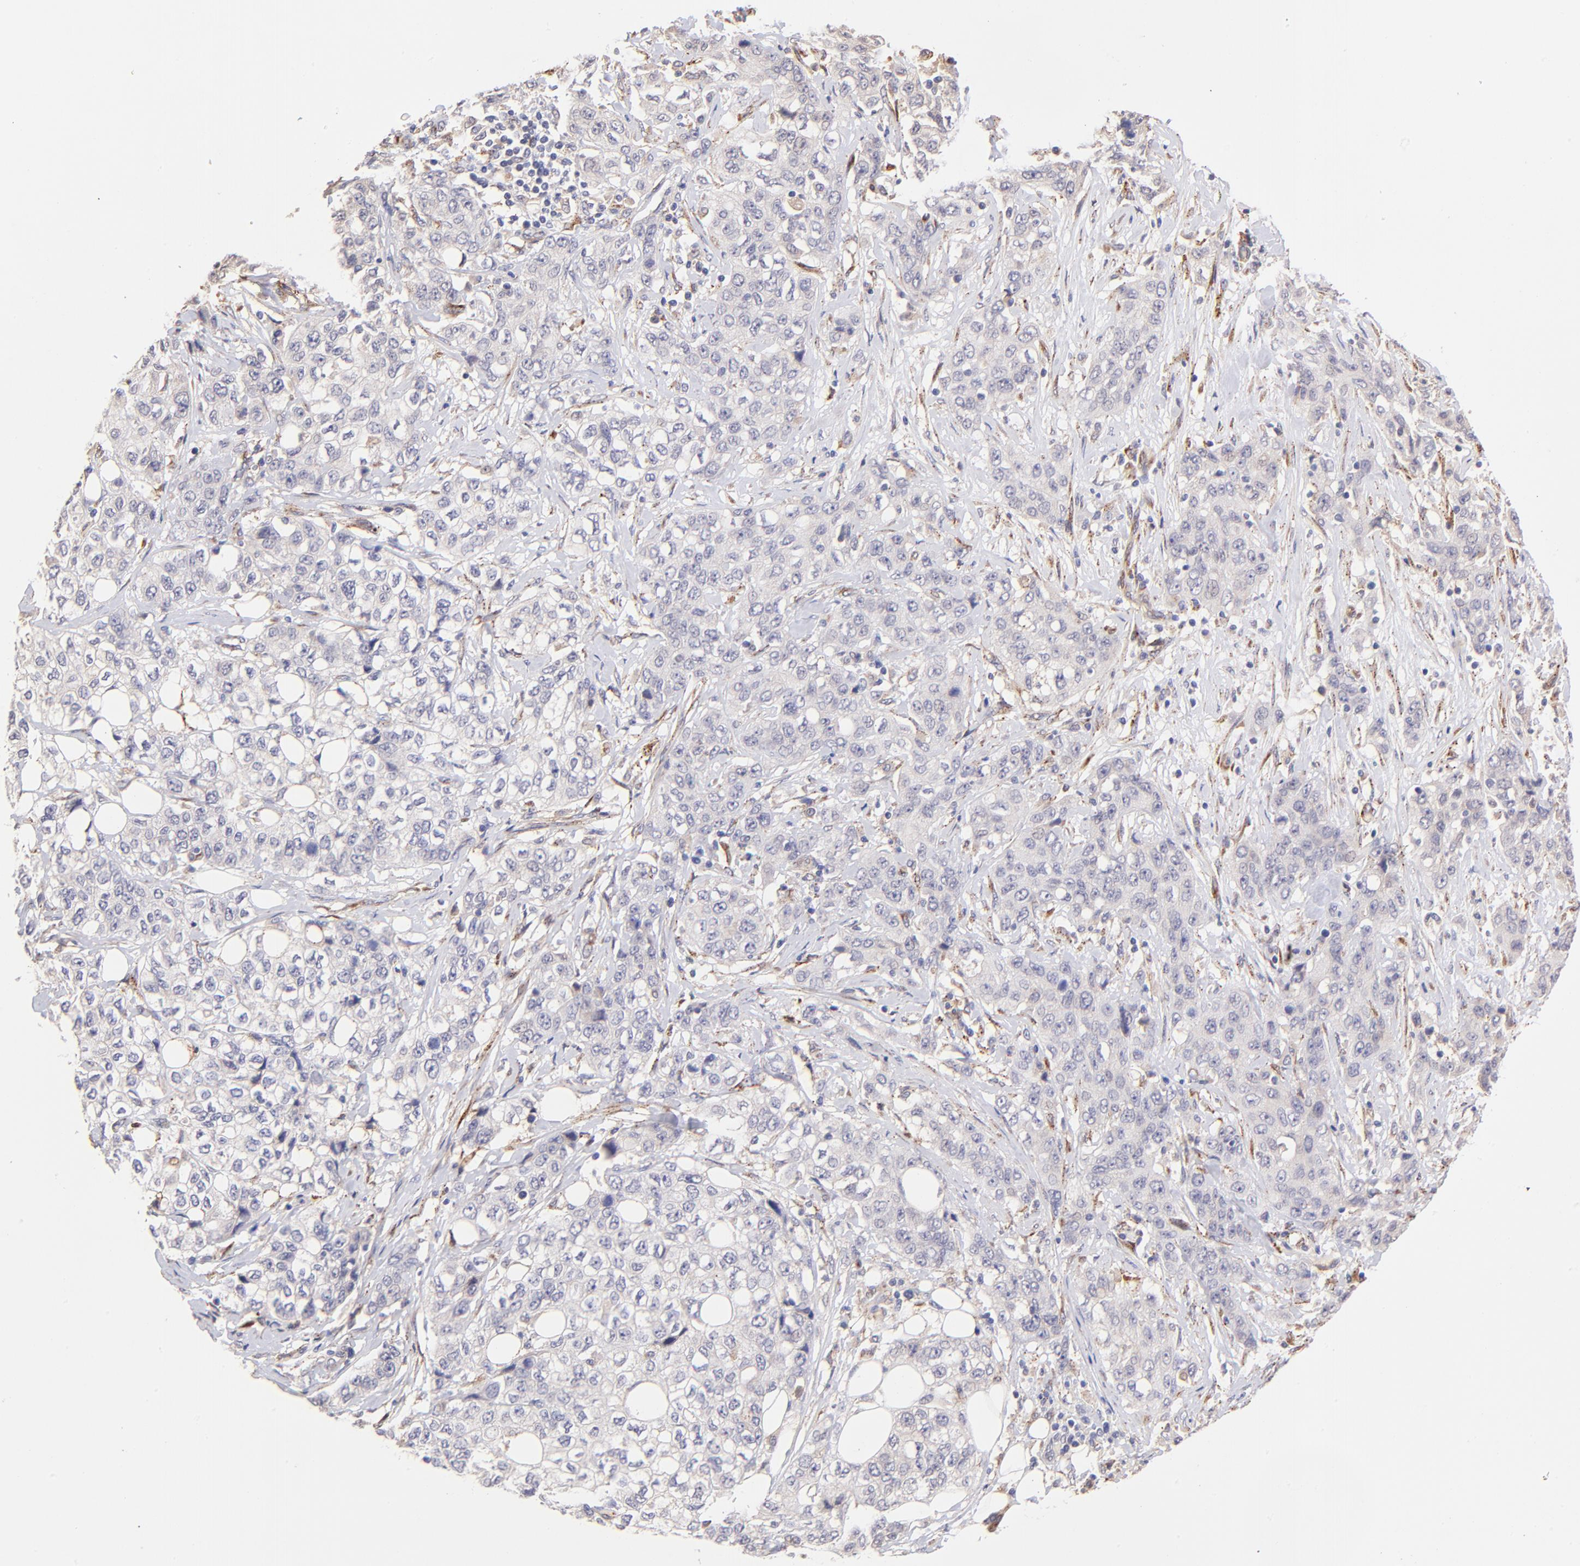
{"staining": {"intensity": "negative", "quantity": "none", "location": "none"}, "tissue": "stomach cancer", "cell_type": "Tumor cells", "image_type": "cancer", "snomed": [{"axis": "morphology", "description": "Adenocarcinoma, NOS"}, {"axis": "topography", "description": "Stomach"}], "caption": "Immunohistochemistry (IHC) micrograph of neoplastic tissue: stomach cancer stained with DAB displays no significant protein expression in tumor cells.", "gene": "SPARC", "patient": {"sex": "male", "age": 48}}